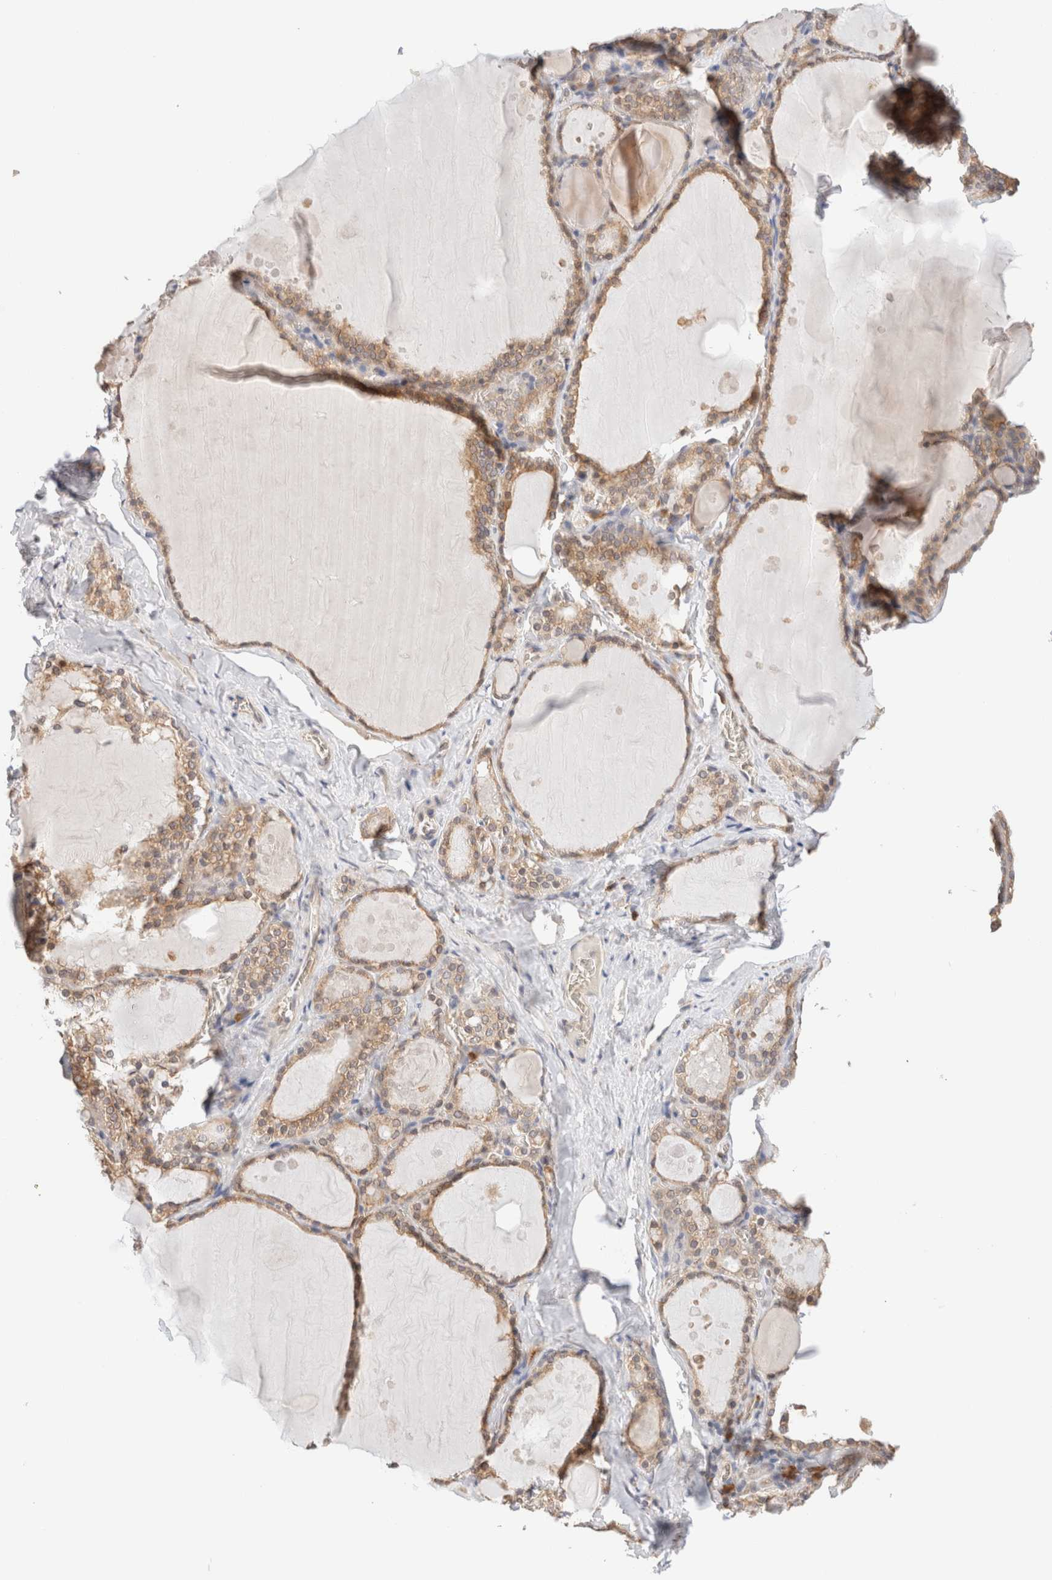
{"staining": {"intensity": "moderate", "quantity": ">75%", "location": "cytoplasmic/membranous"}, "tissue": "thyroid gland", "cell_type": "Glandular cells", "image_type": "normal", "snomed": [{"axis": "morphology", "description": "Normal tissue, NOS"}, {"axis": "topography", "description": "Thyroid gland"}], "caption": "IHC micrograph of benign thyroid gland stained for a protein (brown), which shows medium levels of moderate cytoplasmic/membranous expression in approximately >75% of glandular cells.", "gene": "SYVN1", "patient": {"sex": "male", "age": 56}}